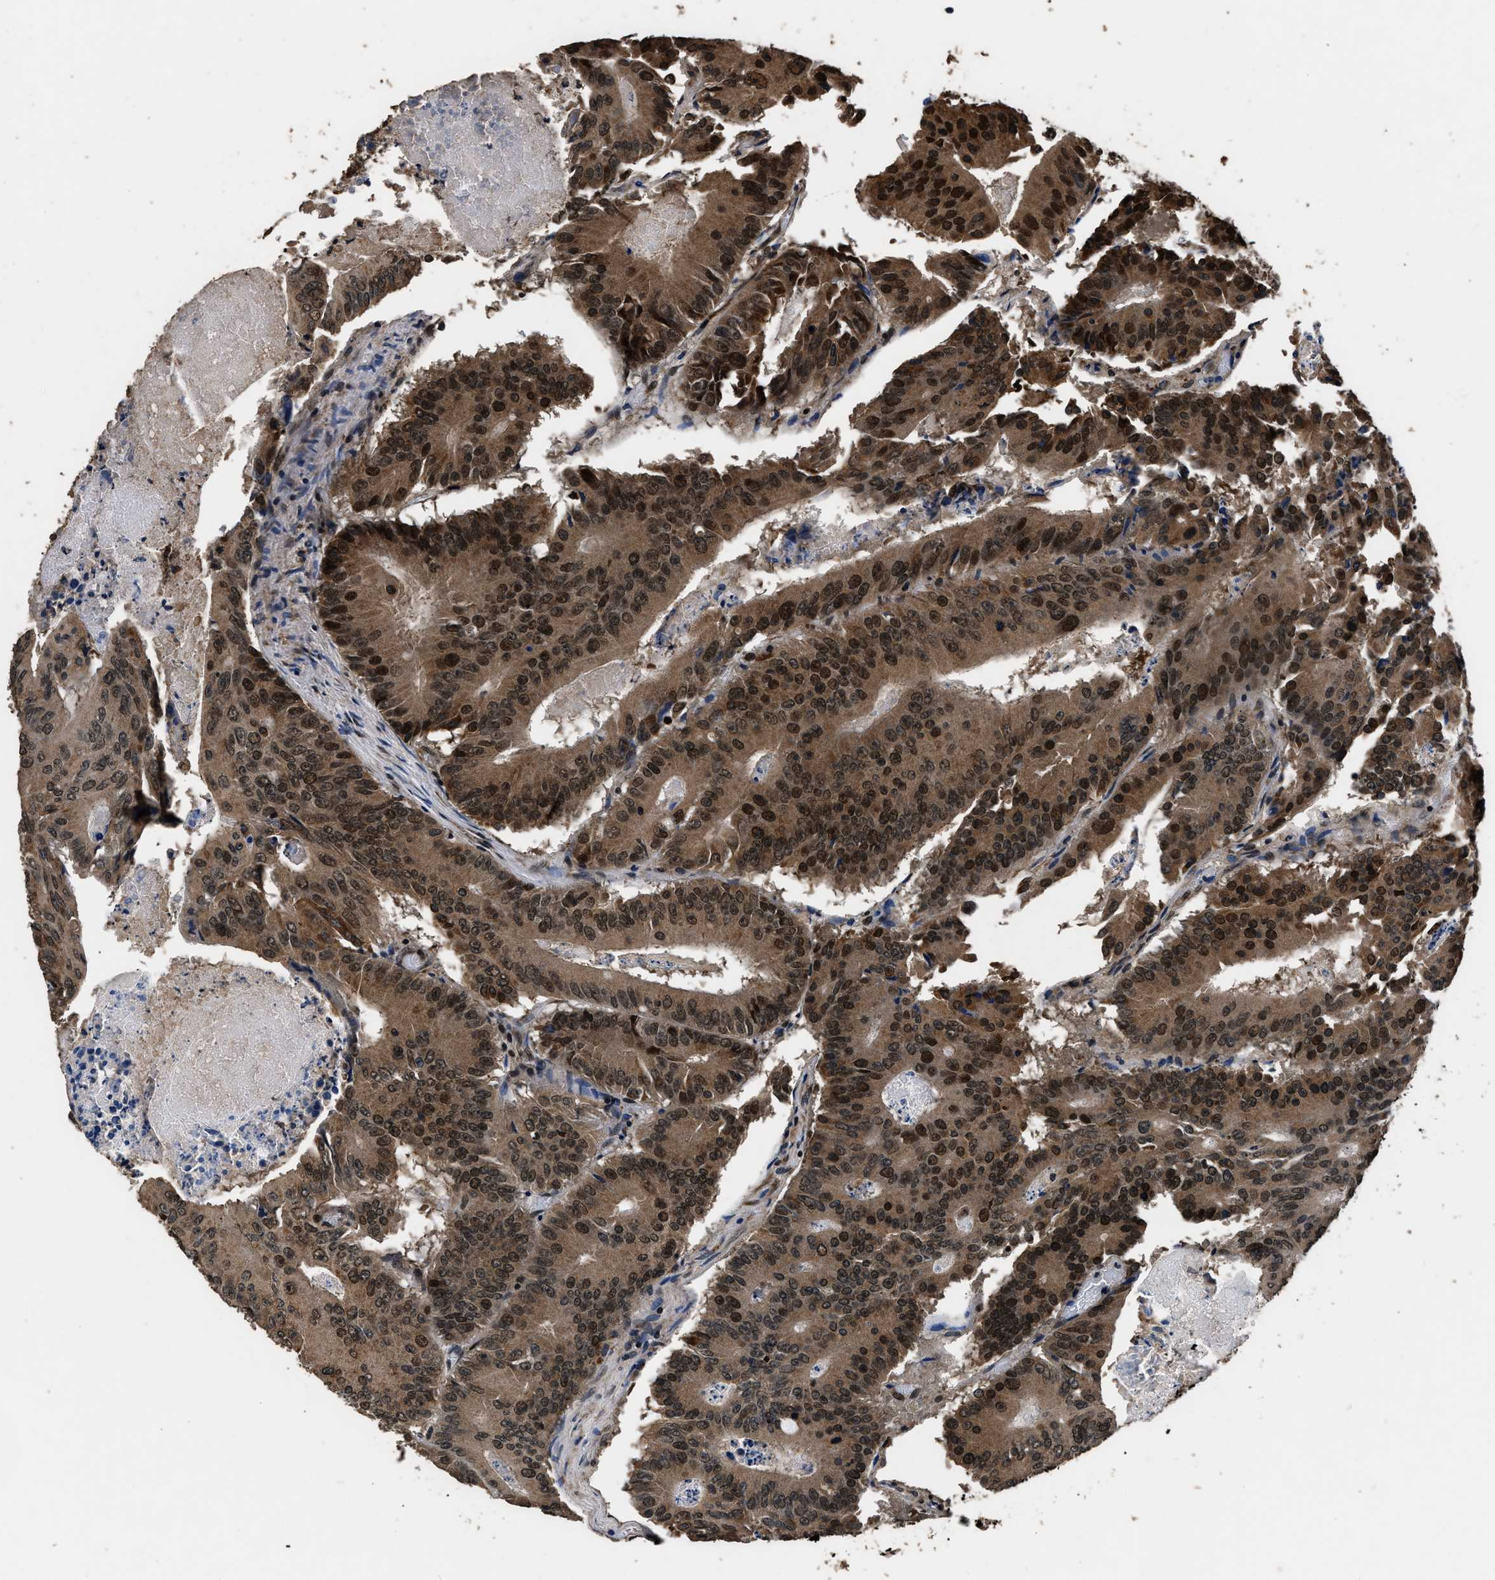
{"staining": {"intensity": "strong", "quantity": ">75%", "location": "cytoplasmic/membranous,nuclear"}, "tissue": "colorectal cancer", "cell_type": "Tumor cells", "image_type": "cancer", "snomed": [{"axis": "morphology", "description": "Adenocarcinoma, NOS"}, {"axis": "topography", "description": "Colon"}], "caption": "Strong cytoplasmic/membranous and nuclear positivity is identified in about >75% of tumor cells in colorectal adenocarcinoma.", "gene": "CSTF1", "patient": {"sex": "male", "age": 87}}